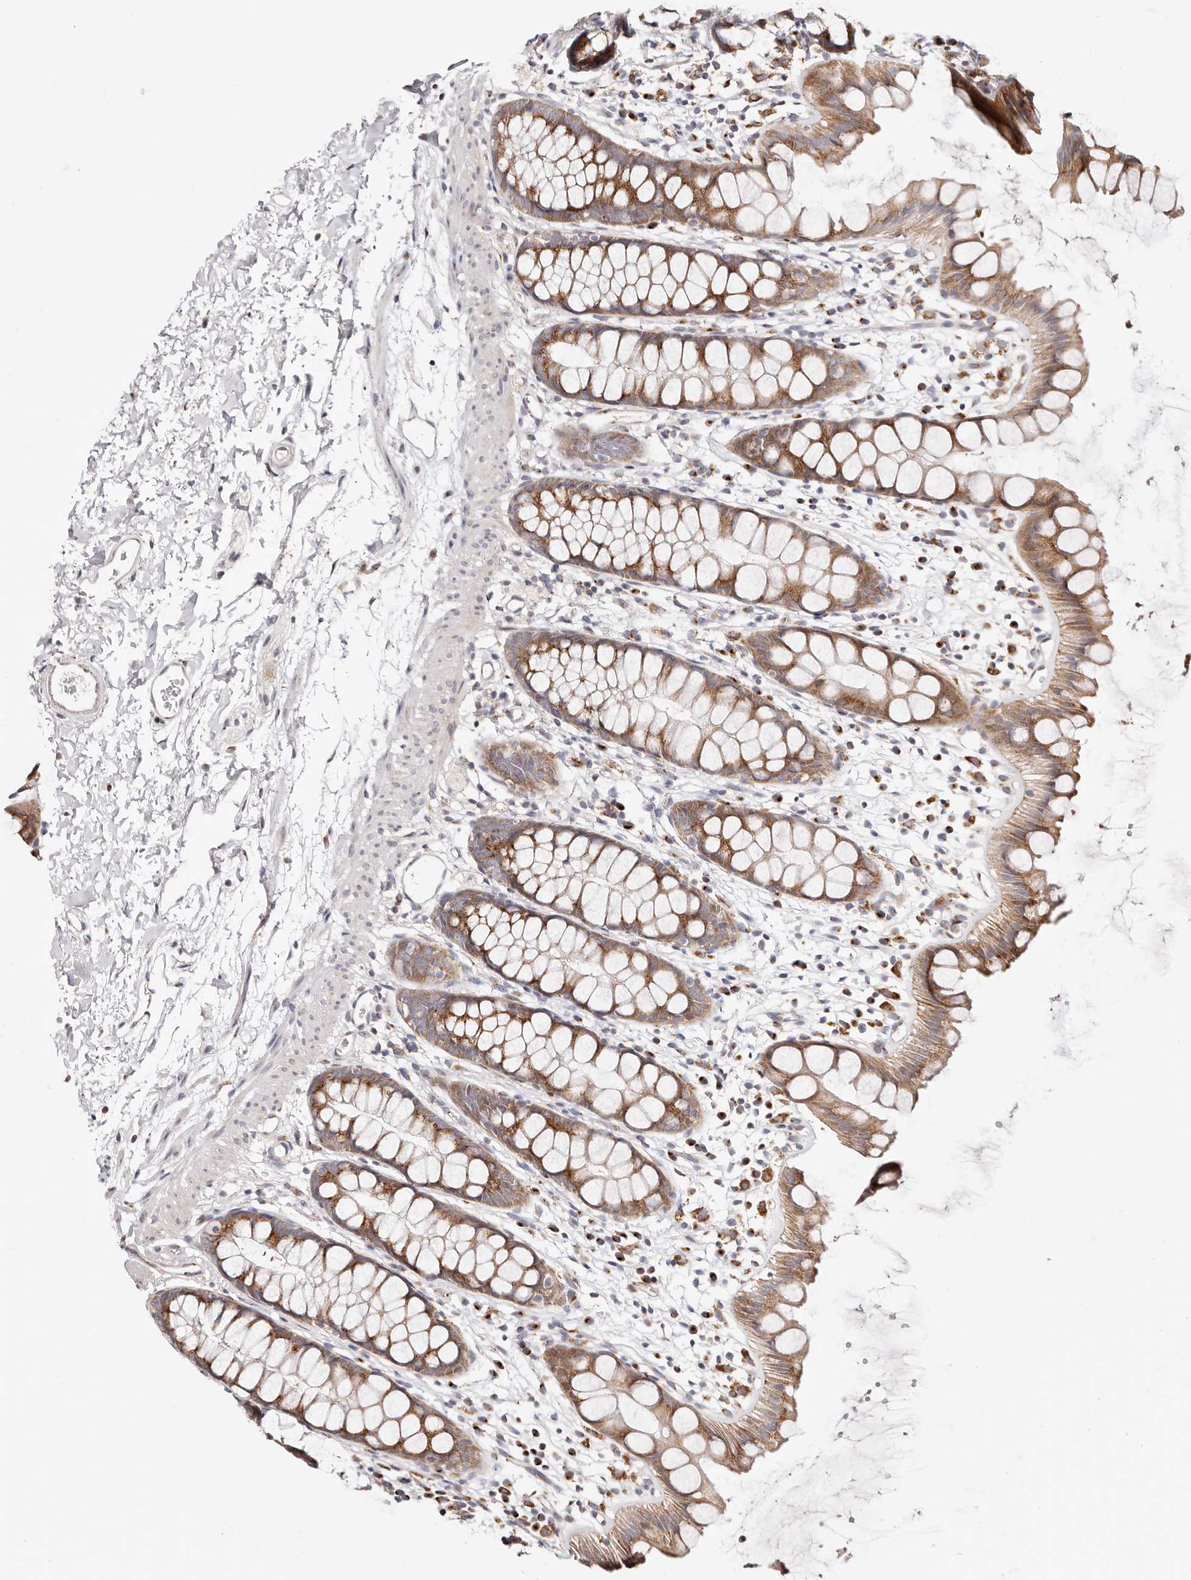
{"staining": {"intensity": "moderate", "quantity": ">75%", "location": "cytoplasmic/membranous"}, "tissue": "rectum", "cell_type": "Glandular cells", "image_type": "normal", "snomed": [{"axis": "morphology", "description": "Normal tissue, NOS"}, {"axis": "topography", "description": "Rectum"}], "caption": "Immunohistochemical staining of benign rectum exhibits >75% levels of moderate cytoplasmic/membranous protein expression in approximately >75% of glandular cells. The protein is shown in brown color, while the nuclei are stained blue.", "gene": "MAPK6", "patient": {"sex": "female", "age": 65}}